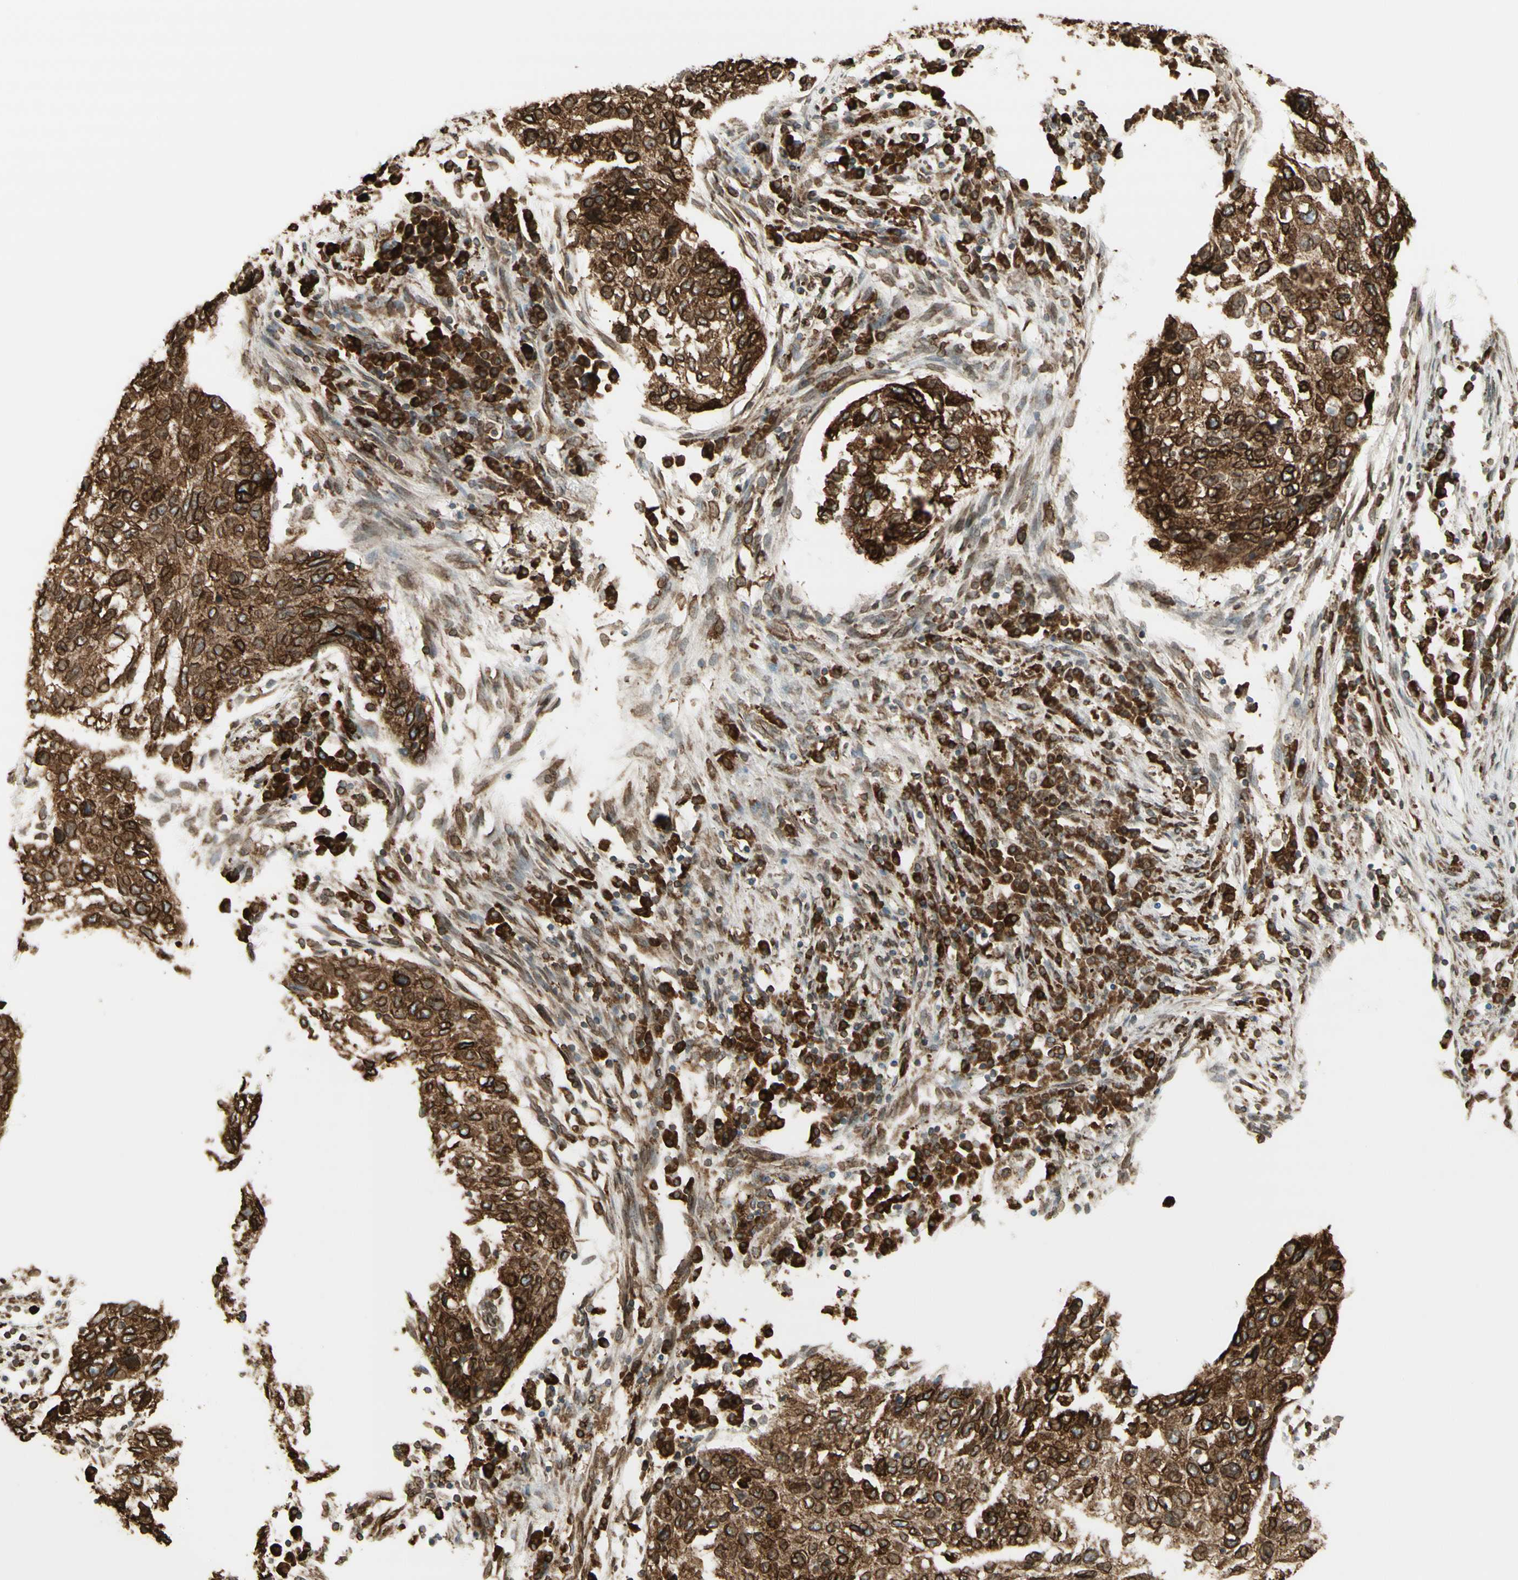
{"staining": {"intensity": "moderate", "quantity": ">75%", "location": "cytoplasmic/membranous"}, "tissue": "lung cancer", "cell_type": "Tumor cells", "image_type": "cancer", "snomed": [{"axis": "morphology", "description": "Squamous cell carcinoma, NOS"}, {"axis": "topography", "description": "Lung"}], "caption": "Immunohistochemical staining of squamous cell carcinoma (lung) reveals medium levels of moderate cytoplasmic/membranous expression in approximately >75% of tumor cells.", "gene": "CANX", "patient": {"sex": "female", "age": 63}}